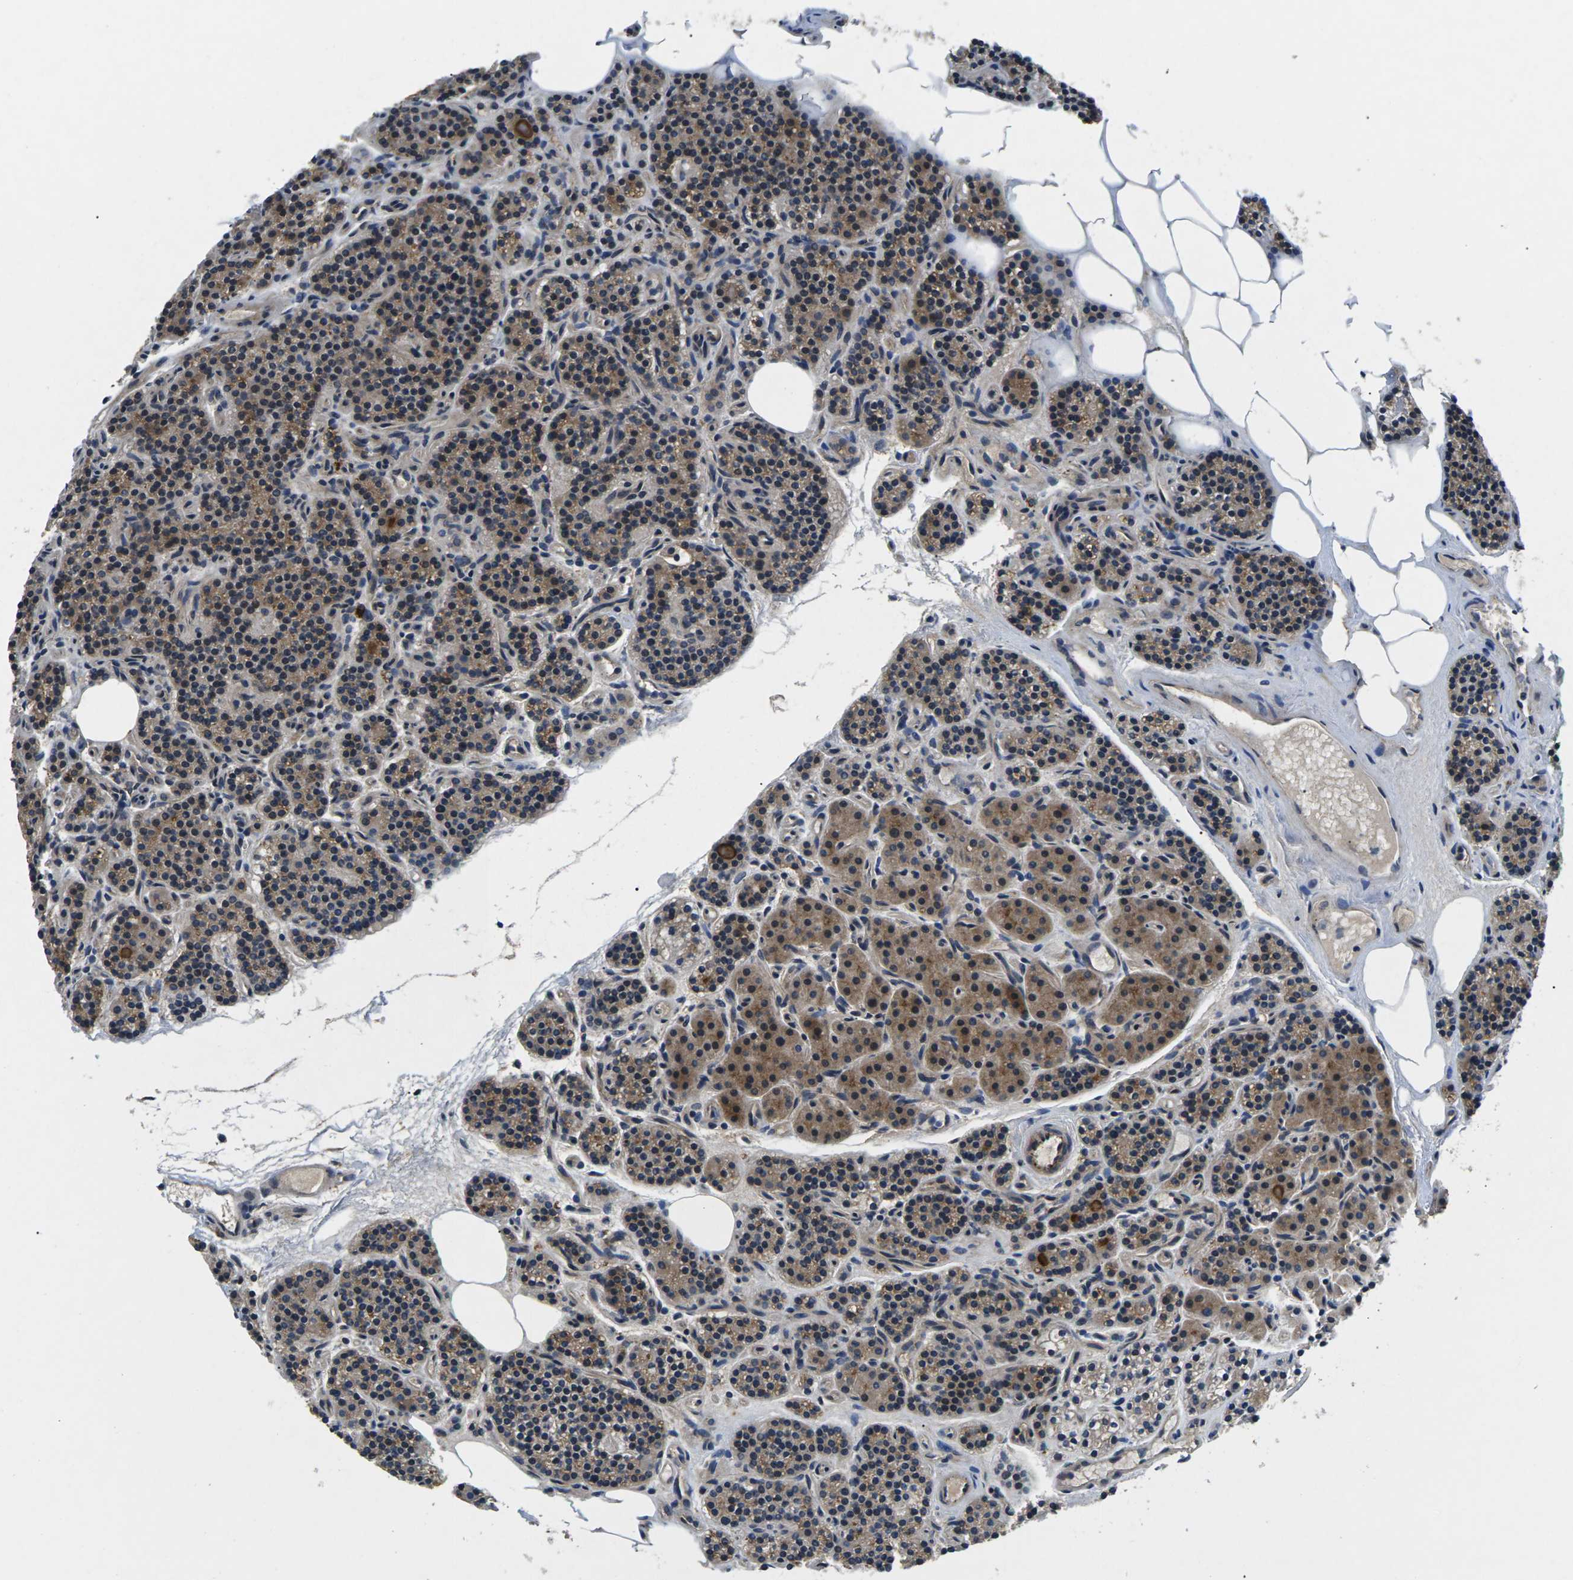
{"staining": {"intensity": "moderate", "quantity": ">75%", "location": "cytoplasmic/membranous"}, "tissue": "parathyroid gland", "cell_type": "Glandular cells", "image_type": "normal", "snomed": [{"axis": "morphology", "description": "Normal tissue, NOS"}, {"axis": "morphology", "description": "Adenoma, NOS"}, {"axis": "topography", "description": "Parathyroid gland"}], "caption": "Immunohistochemical staining of normal human parathyroid gland shows medium levels of moderate cytoplasmic/membranous staining in approximately >75% of glandular cells.", "gene": "PLCE1", "patient": {"sex": "female", "age": 74}}